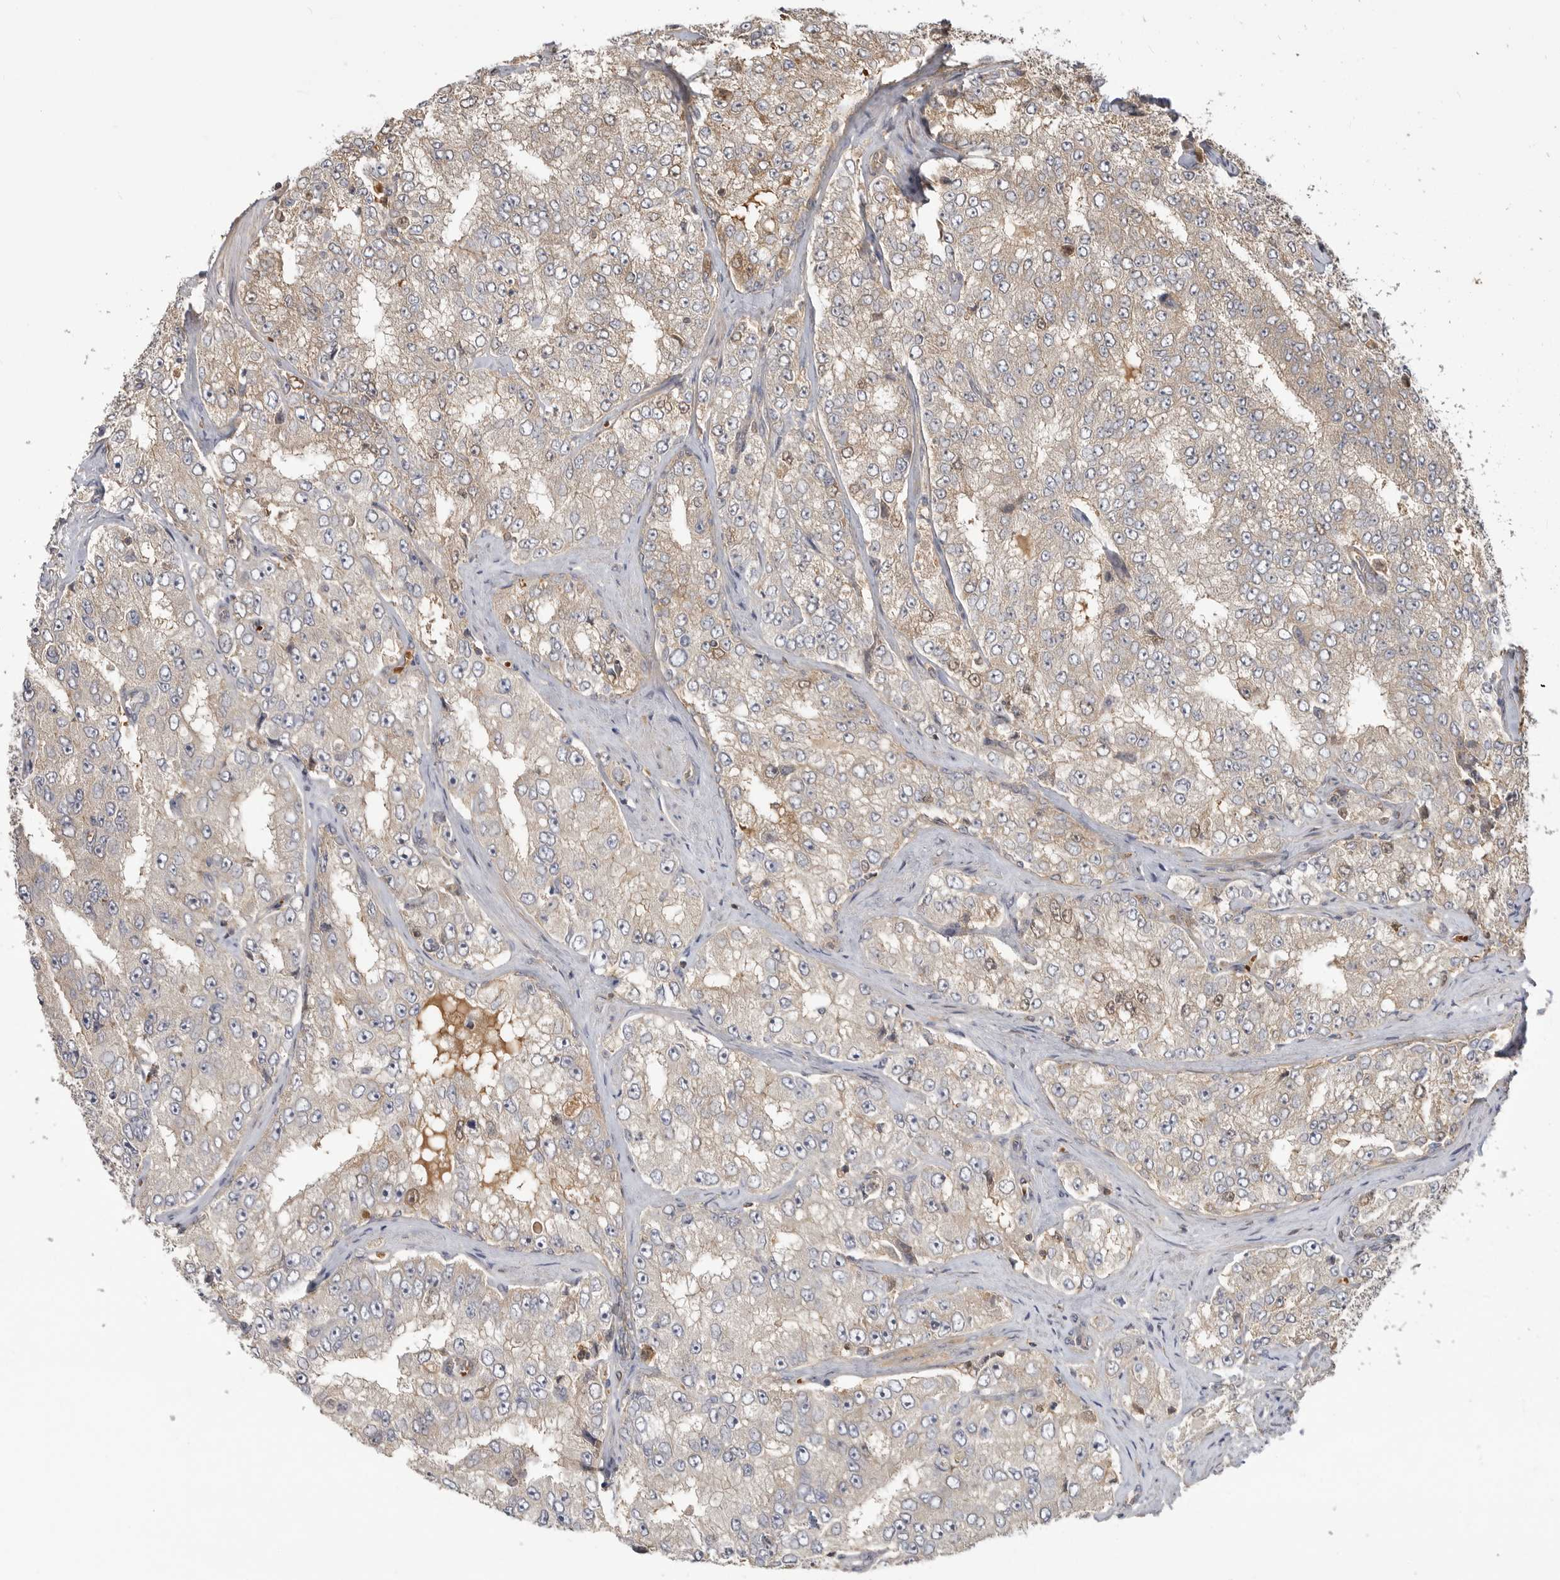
{"staining": {"intensity": "moderate", "quantity": "25%-75%", "location": "cytoplasmic/membranous"}, "tissue": "prostate cancer", "cell_type": "Tumor cells", "image_type": "cancer", "snomed": [{"axis": "morphology", "description": "Adenocarcinoma, High grade"}, {"axis": "topography", "description": "Prostate"}], "caption": "High-magnification brightfield microscopy of prostate cancer stained with DAB (3,3'-diaminobenzidine) (brown) and counterstained with hematoxylin (blue). tumor cells exhibit moderate cytoplasmic/membranous expression is seen in about25%-75% of cells.", "gene": "CLDN12", "patient": {"sex": "male", "age": 58}}